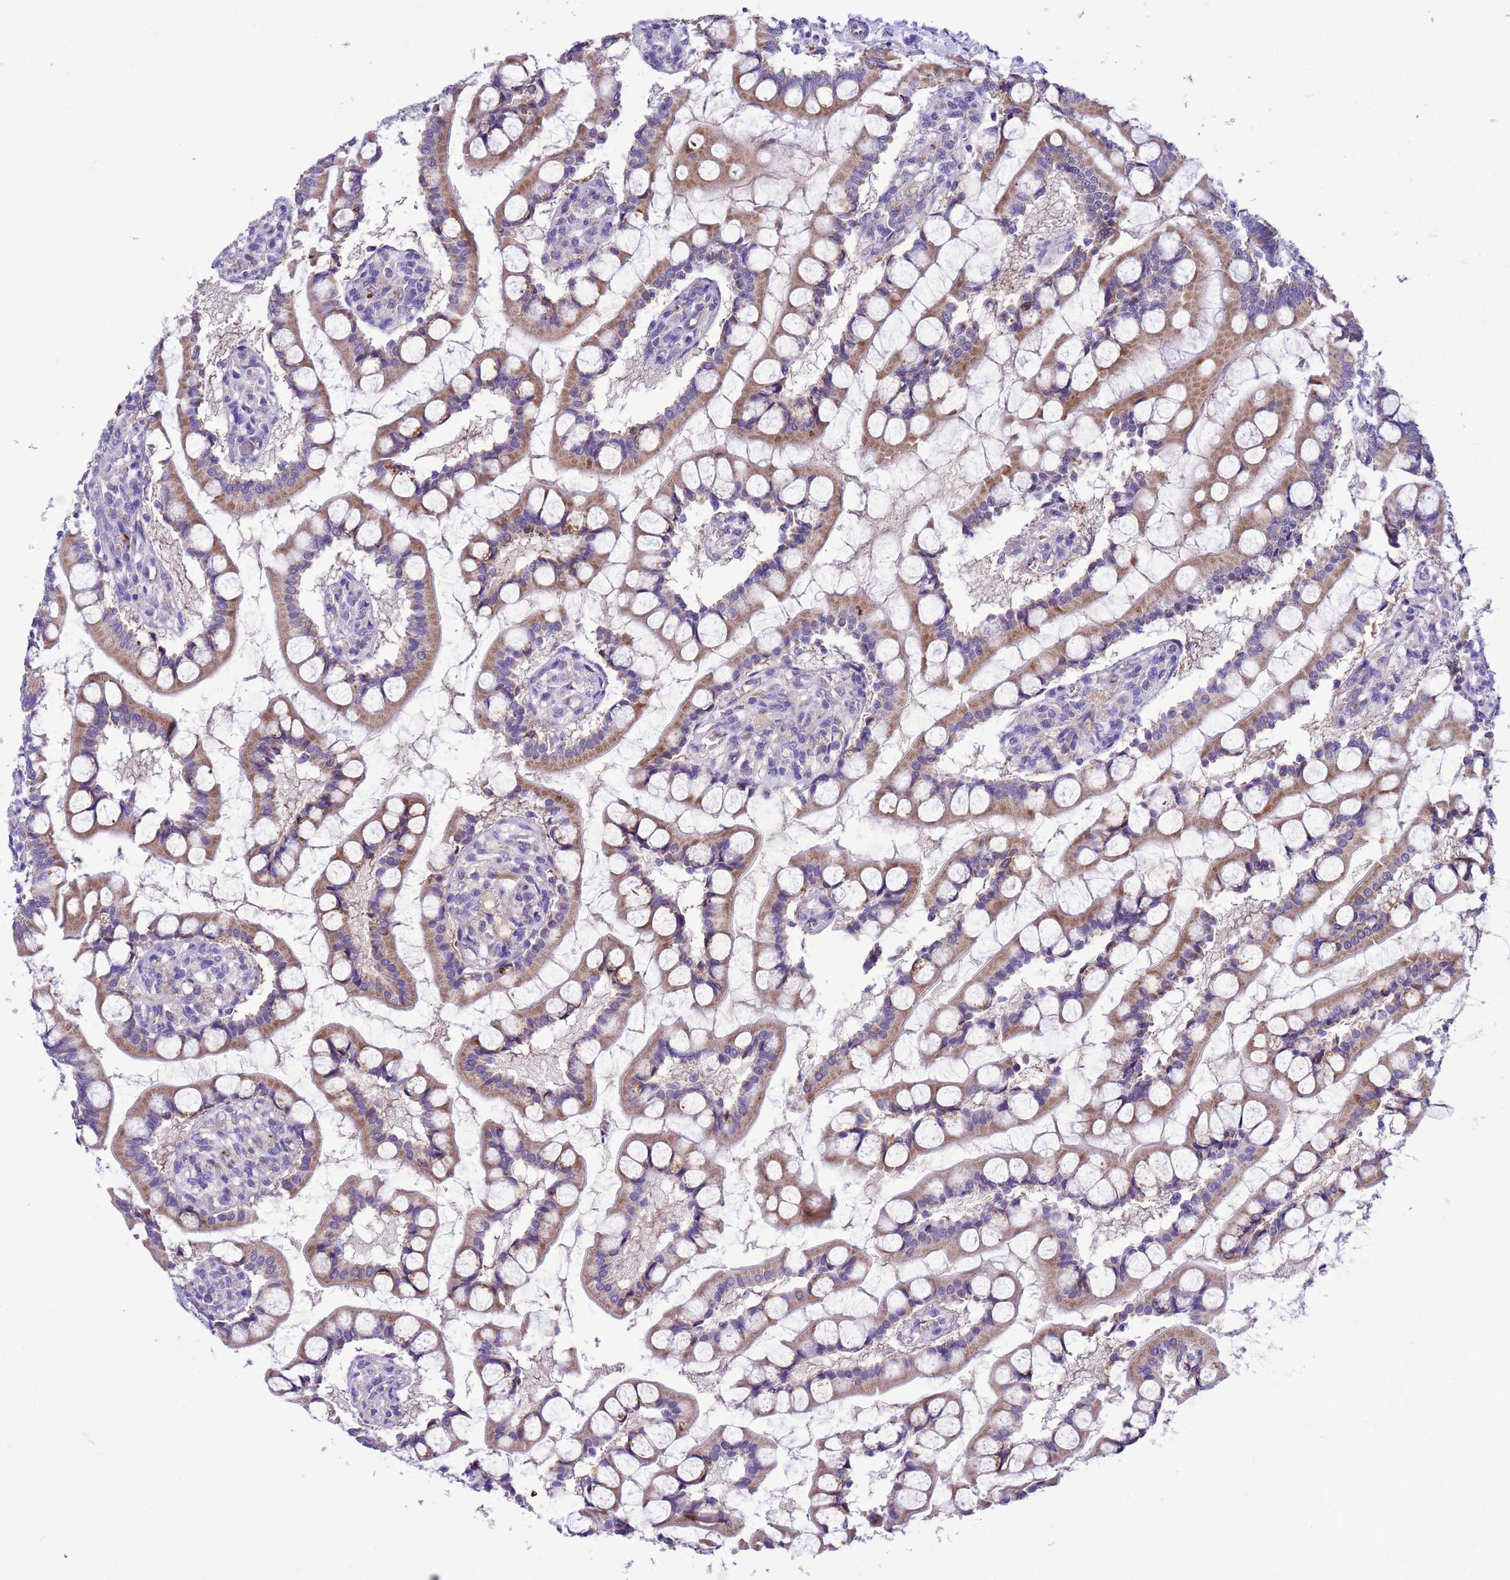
{"staining": {"intensity": "moderate", "quantity": ">75%", "location": "cytoplasmic/membranous"}, "tissue": "small intestine", "cell_type": "Glandular cells", "image_type": "normal", "snomed": [{"axis": "morphology", "description": "Normal tissue, NOS"}, {"axis": "topography", "description": "Small intestine"}], "caption": "IHC histopathology image of unremarkable human small intestine stained for a protein (brown), which demonstrates medium levels of moderate cytoplasmic/membranous expression in approximately >75% of glandular cells.", "gene": "CCDC191", "patient": {"sex": "male", "age": 52}}